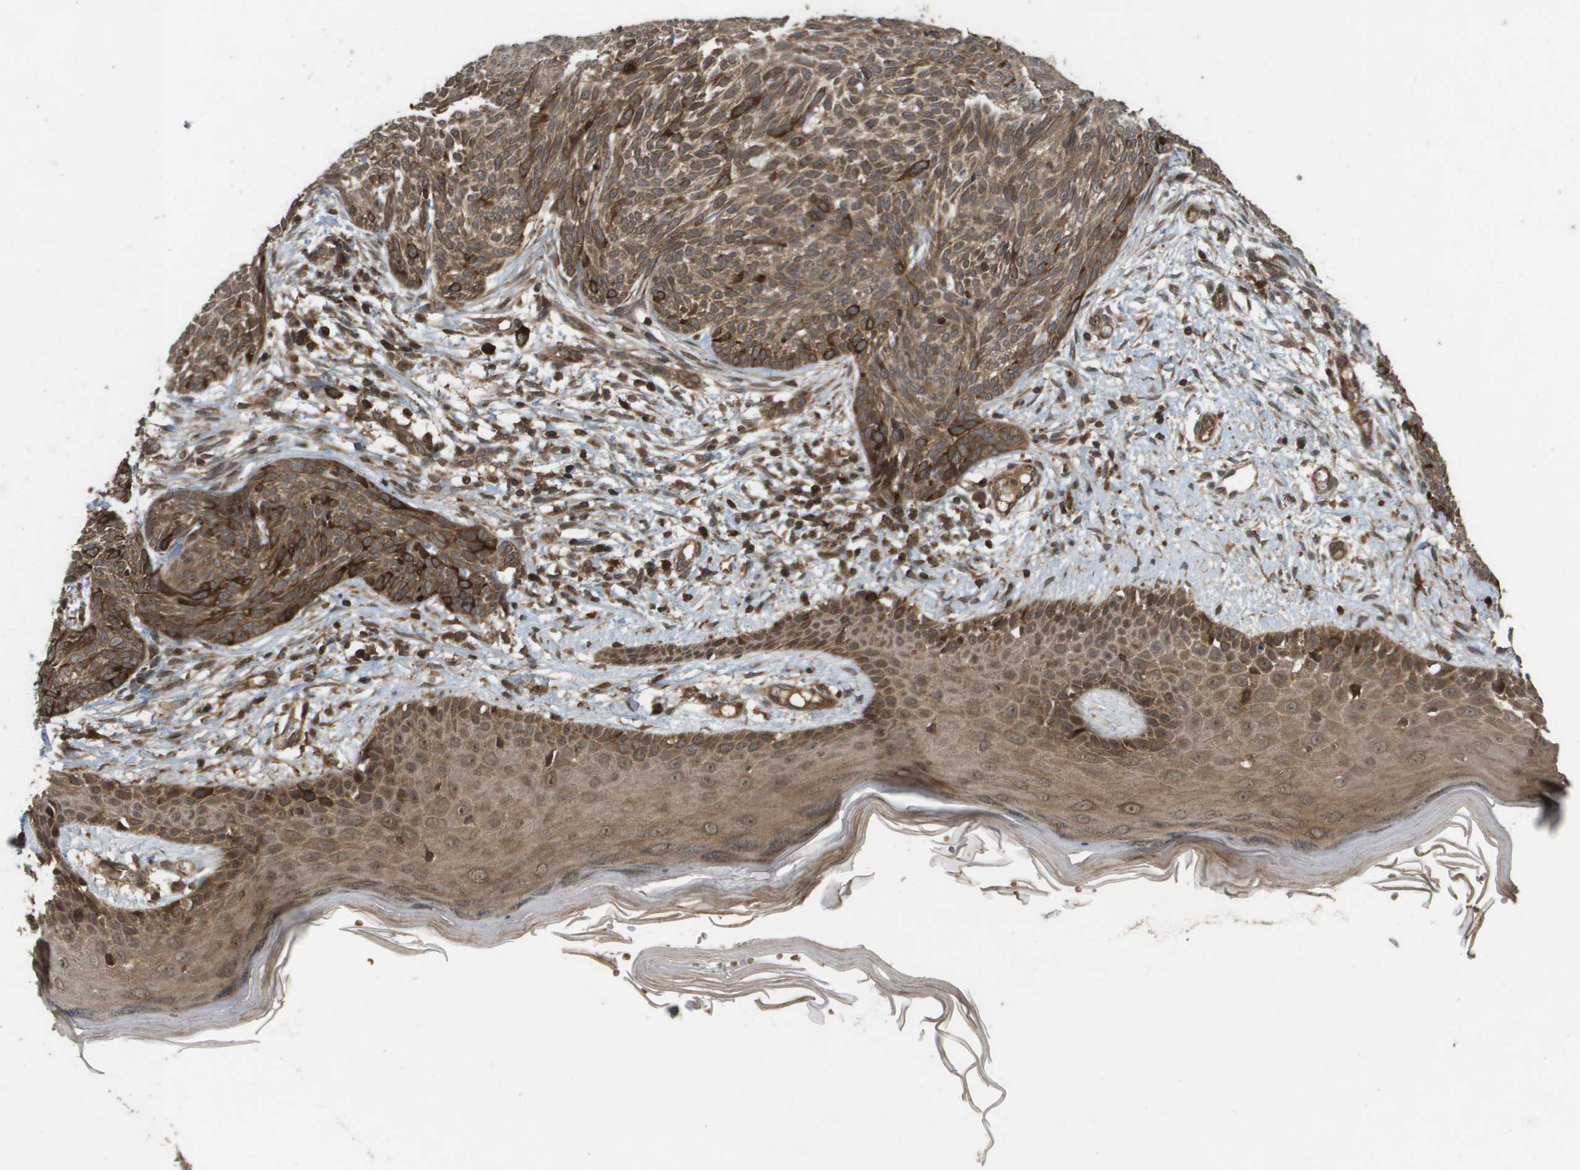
{"staining": {"intensity": "moderate", "quantity": ">75%", "location": "cytoplasmic/membranous"}, "tissue": "skin cancer", "cell_type": "Tumor cells", "image_type": "cancer", "snomed": [{"axis": "morphology", "description": "Basal cell carcinoma"}, {"axis": "topography", "description": "Skin"}], "caption": "Protein staining displays moderate cytoplasmic/membranous positivity in approximately >75% of tumor cells in skin cancer (basal cell carcinoma).", "gene": "KIF11", "patient": {"sex": "female", "age": 59}}